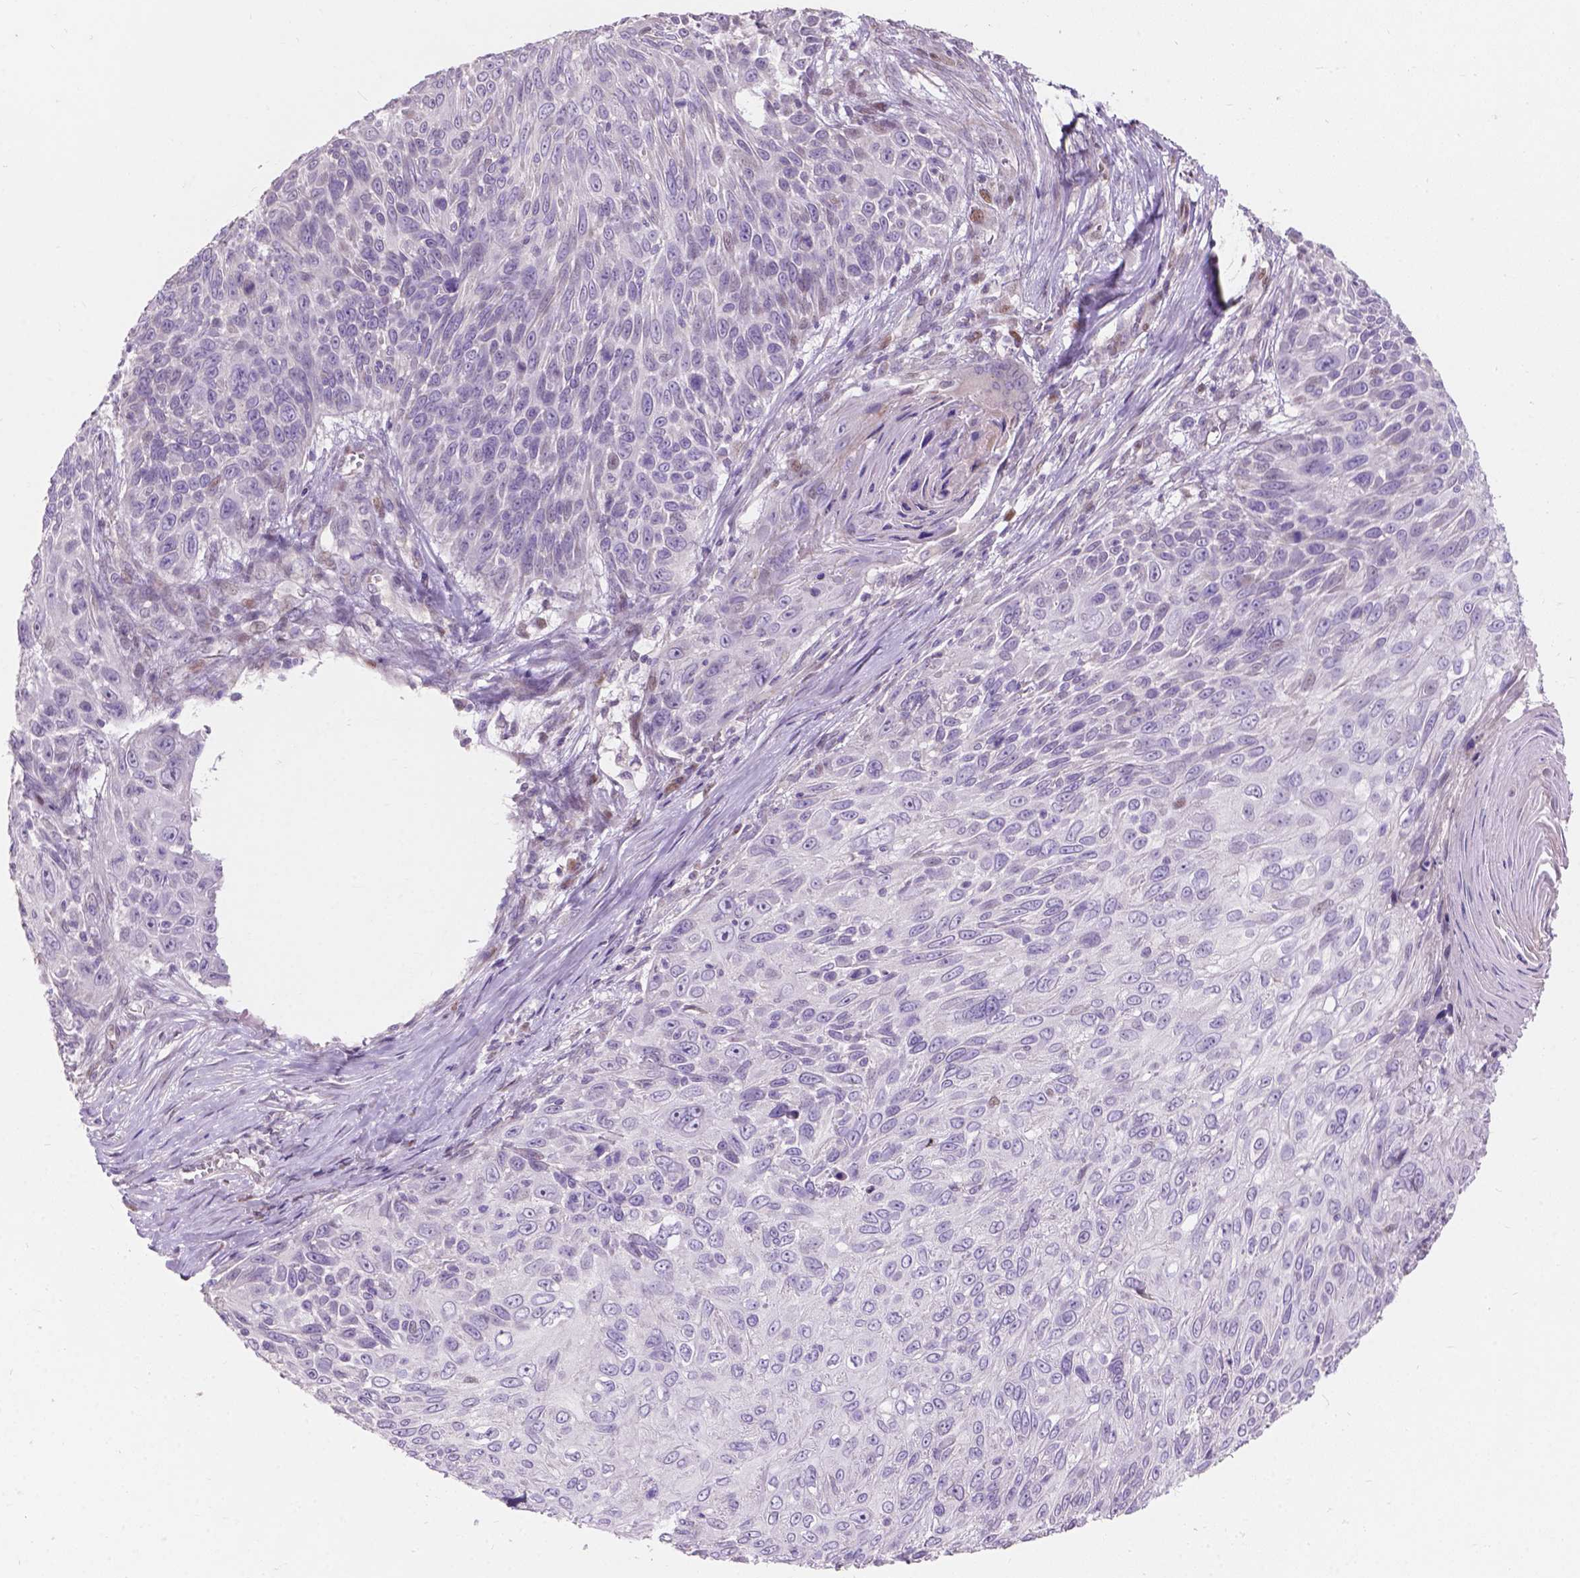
{"staining": {"intensity": "negative", "quantity": "none", "location": "none"}, "tissue": "skin cancer", "cell_type": "Tumor cells", "image_type": "cancer", "snomed": [{"axis": "morphology", "description": "Squamous cell carcinoma, NOS"}, {"axis": "topography", "description": "Skin"}], "caption": "Immunohistochemistry of skin cancer shows no positivity in tumor cells. The staining is performed using DAB brown chromogen with nuclei counter-stained in using hematoxylin.", "gene": "MYH14", "patient": {"sex": "male", "age": 92}}